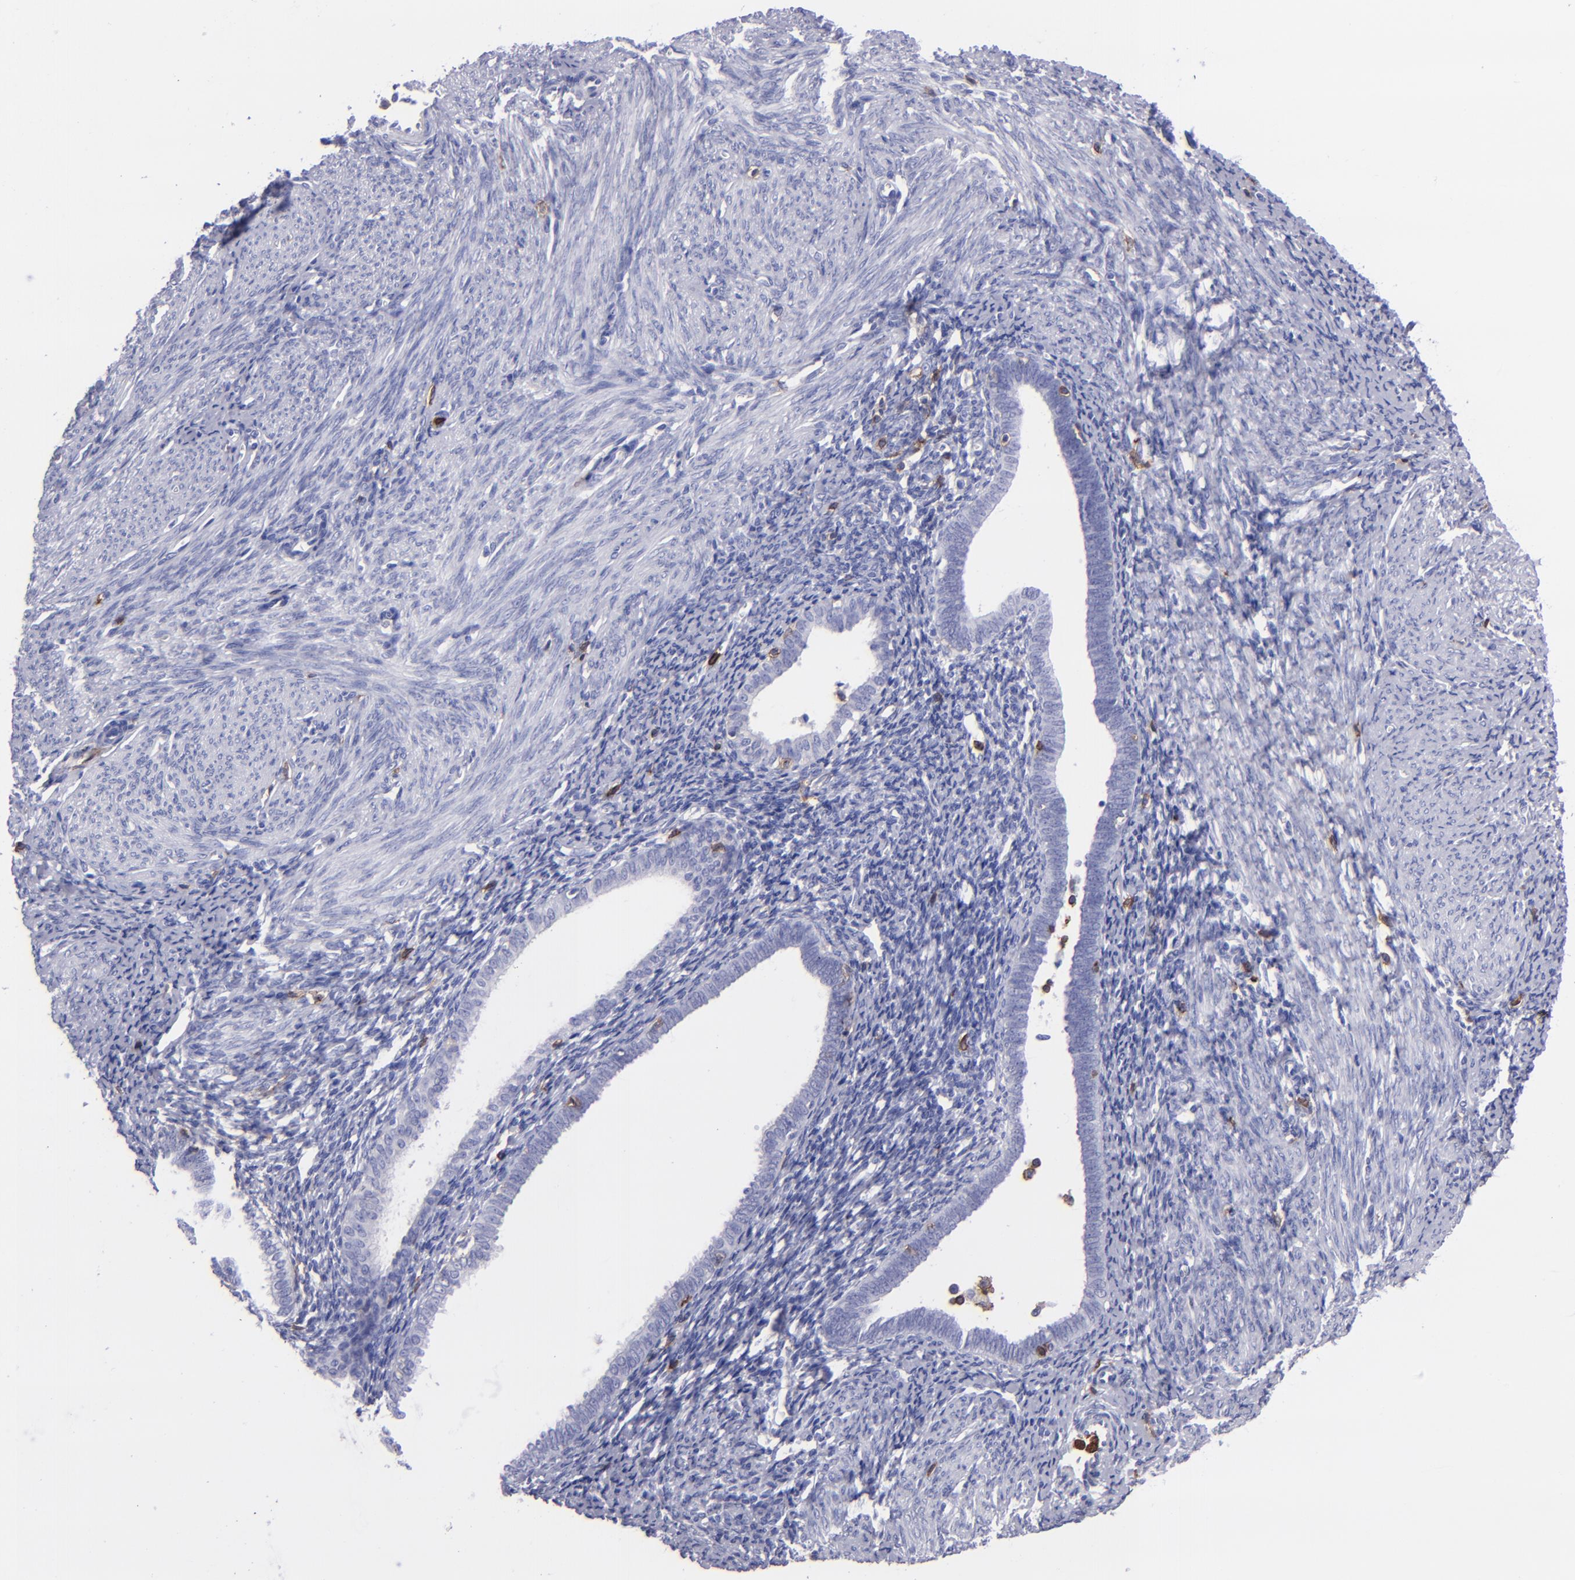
{"staining": {"intensity": "negative", "quantity": "none", "location": "none"}, "tissue": "endometrium", "cell_type": "Cells in endometrial stroma", "image_type": "normal", "snomed": [{"axis": "morphology", "description": "Normal tissue, NOS"}, {"axis": "topography", "description": "Smooth muscle"}, {"axis": "topography", "description": "Endometrium"}], "caption": "High magnification brightfield microscopy of normal endometrium stained with DAB (brown) and counterstained with hematoxylin (blue): cells in endometrial stroma show no significant positivity.", "gene": "ICAM3", "patient": {"sex": "female", "age": 57}}